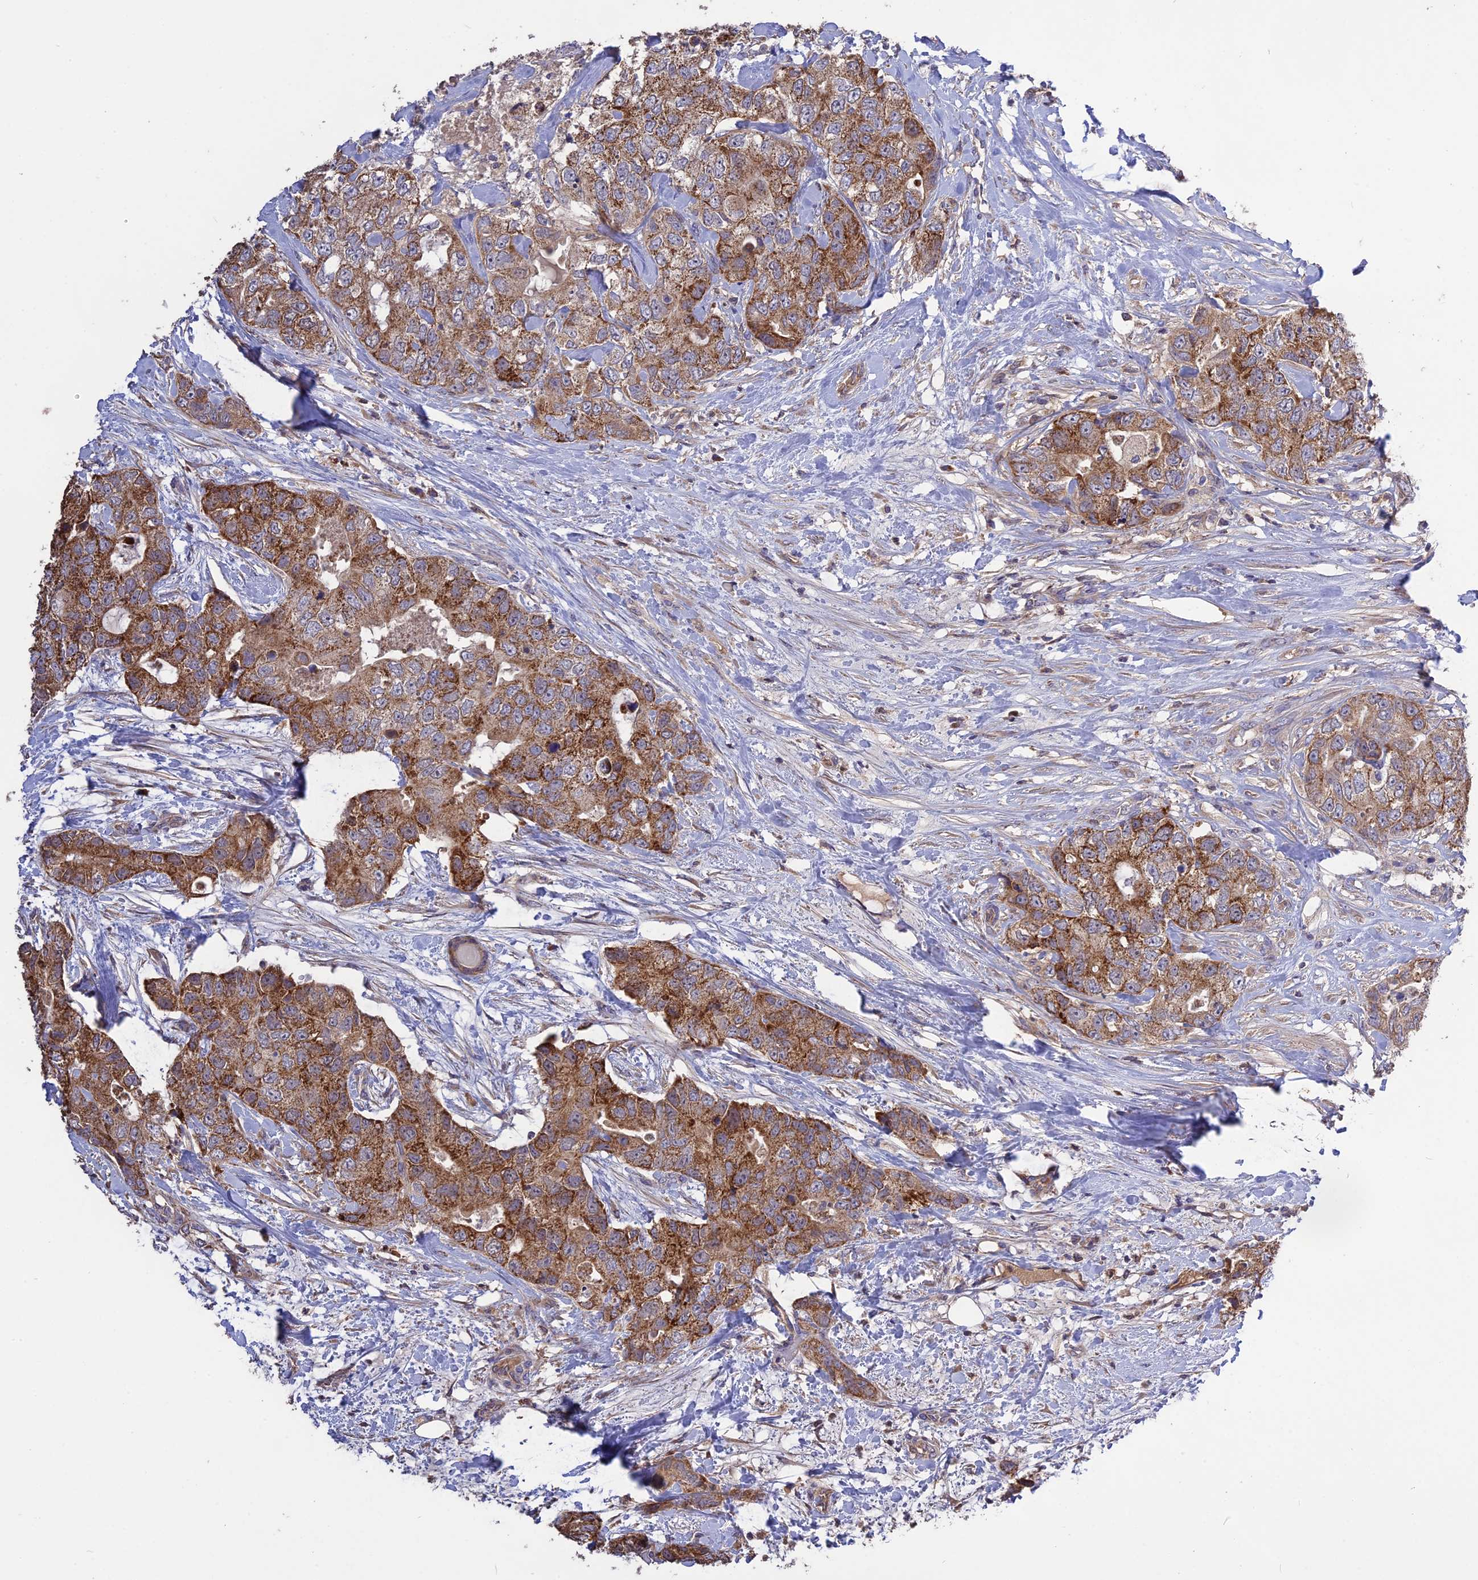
{"staining": {"intensity": "strong", "quantity": ">75%", "location": "cytoplasmic/membranous"}, "tissue": "breast cancer", "cell_type": "Tumor cells", "image_type": "cancer", "snomed": [{"axis": "morphology", "description": "Duct carcinoma"}, {"axis": "topography", "description": "Breast"}], "caption": "Immunohistochemistry (IHC) of human breast infiltrating ductal carcinoma reveals high levels of strong cytoplasmic/membranous expression in approximately >75% of tumor cells.", "gene": "NUDT8", "patient": {"sex": "female", "age": 62}}